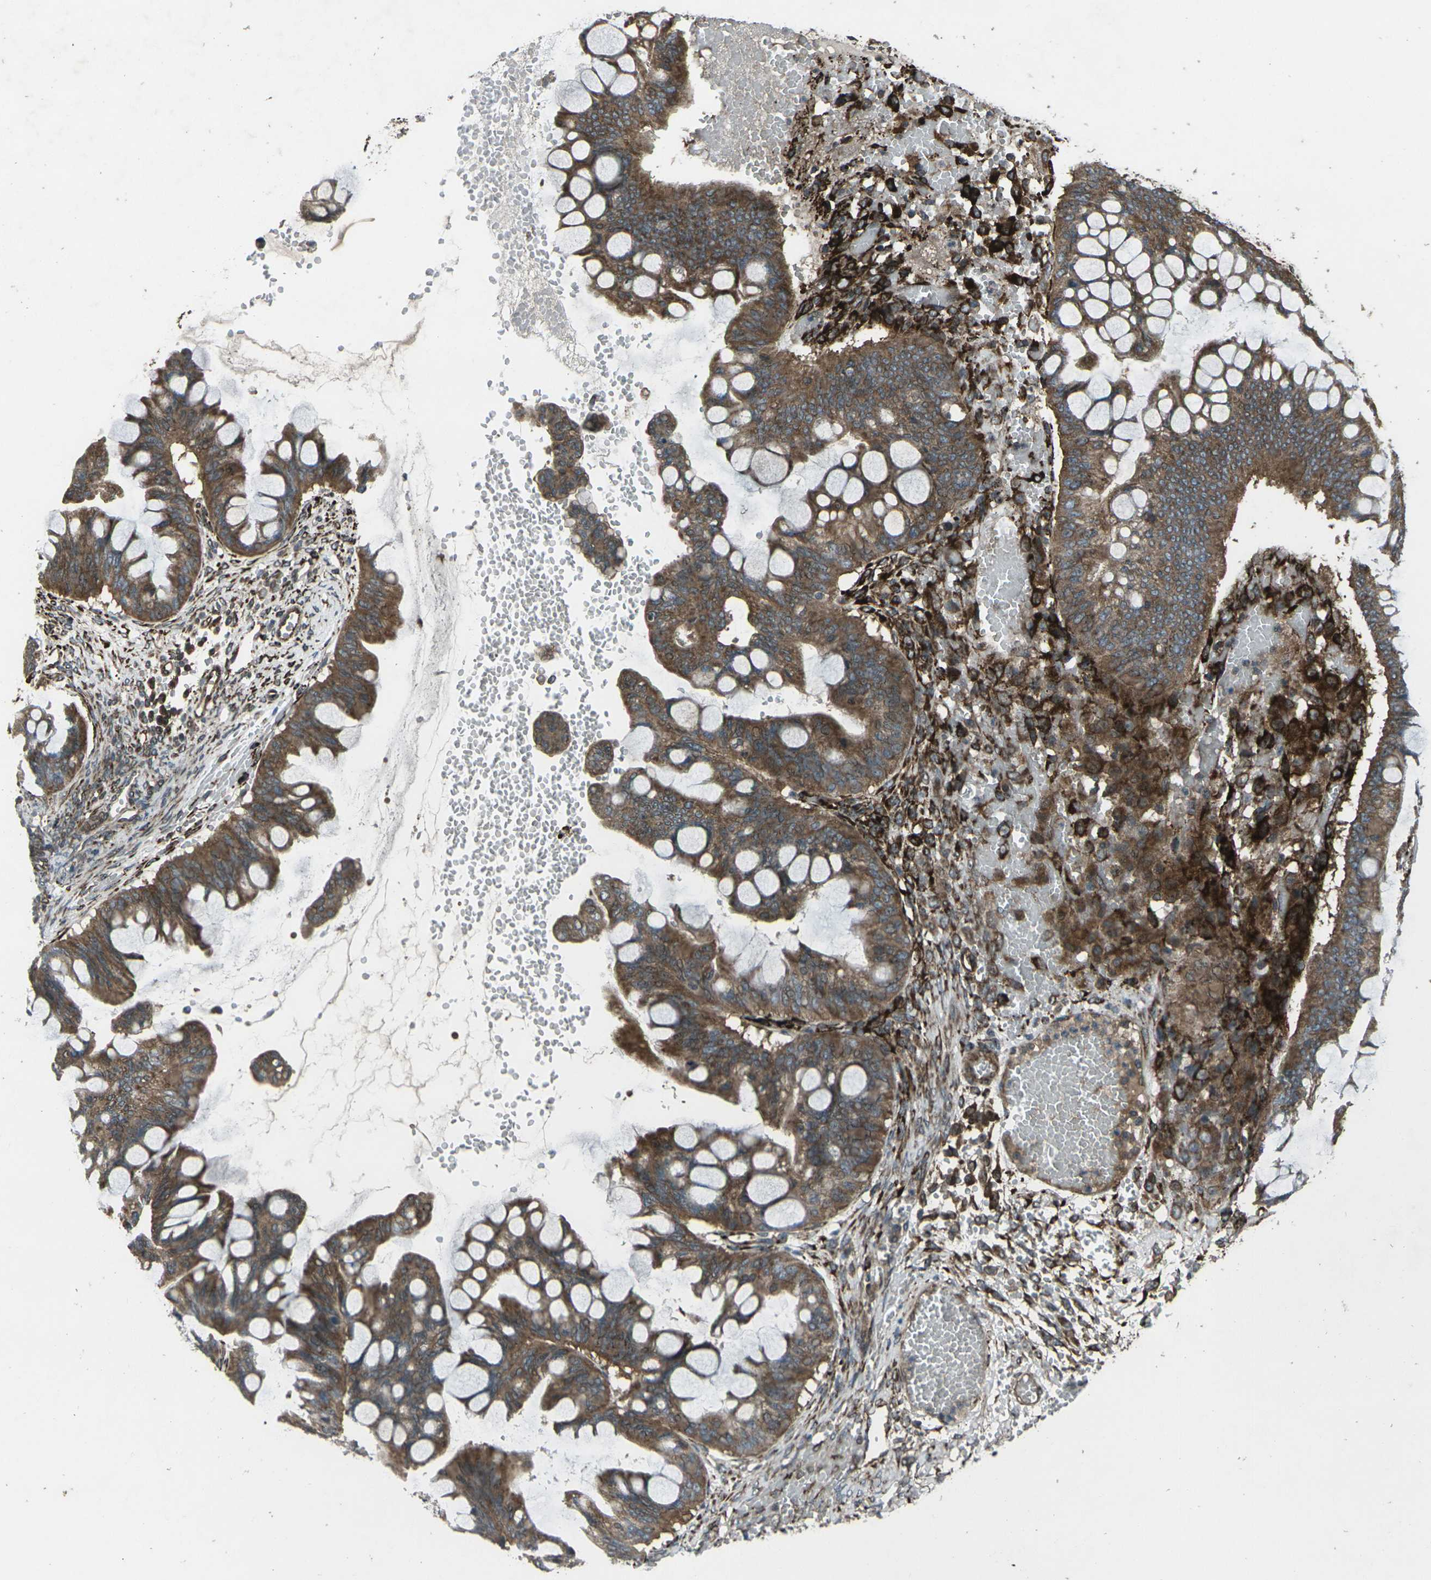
{"staining": {"intensity": "strong", "quantity": ">75%", "location": "cytoplasmic/membranous"}, "tissue": "ovarian cancer", "cell_type": "Tumor cells", "image_type": "cancer", "snomed": [{"axis": "morphology", "description": "Cystadenocarcinoma, mucinous, NOS"}, {"axis": "topography", "description": "Ovary"}], "caption": "IHC of human ovarian cancer demonstrates high levels of strong cytoplasmic/membranous staining in about >75% of tumor cells. Using DAB (3,3'-diaminobenzidine) (brown) and hematoxylin (blue) stains, captured at high magnification using brightfield microscopy.", "gene": "LSMEM1", "patient": {"sex": "female", "age": 73}}